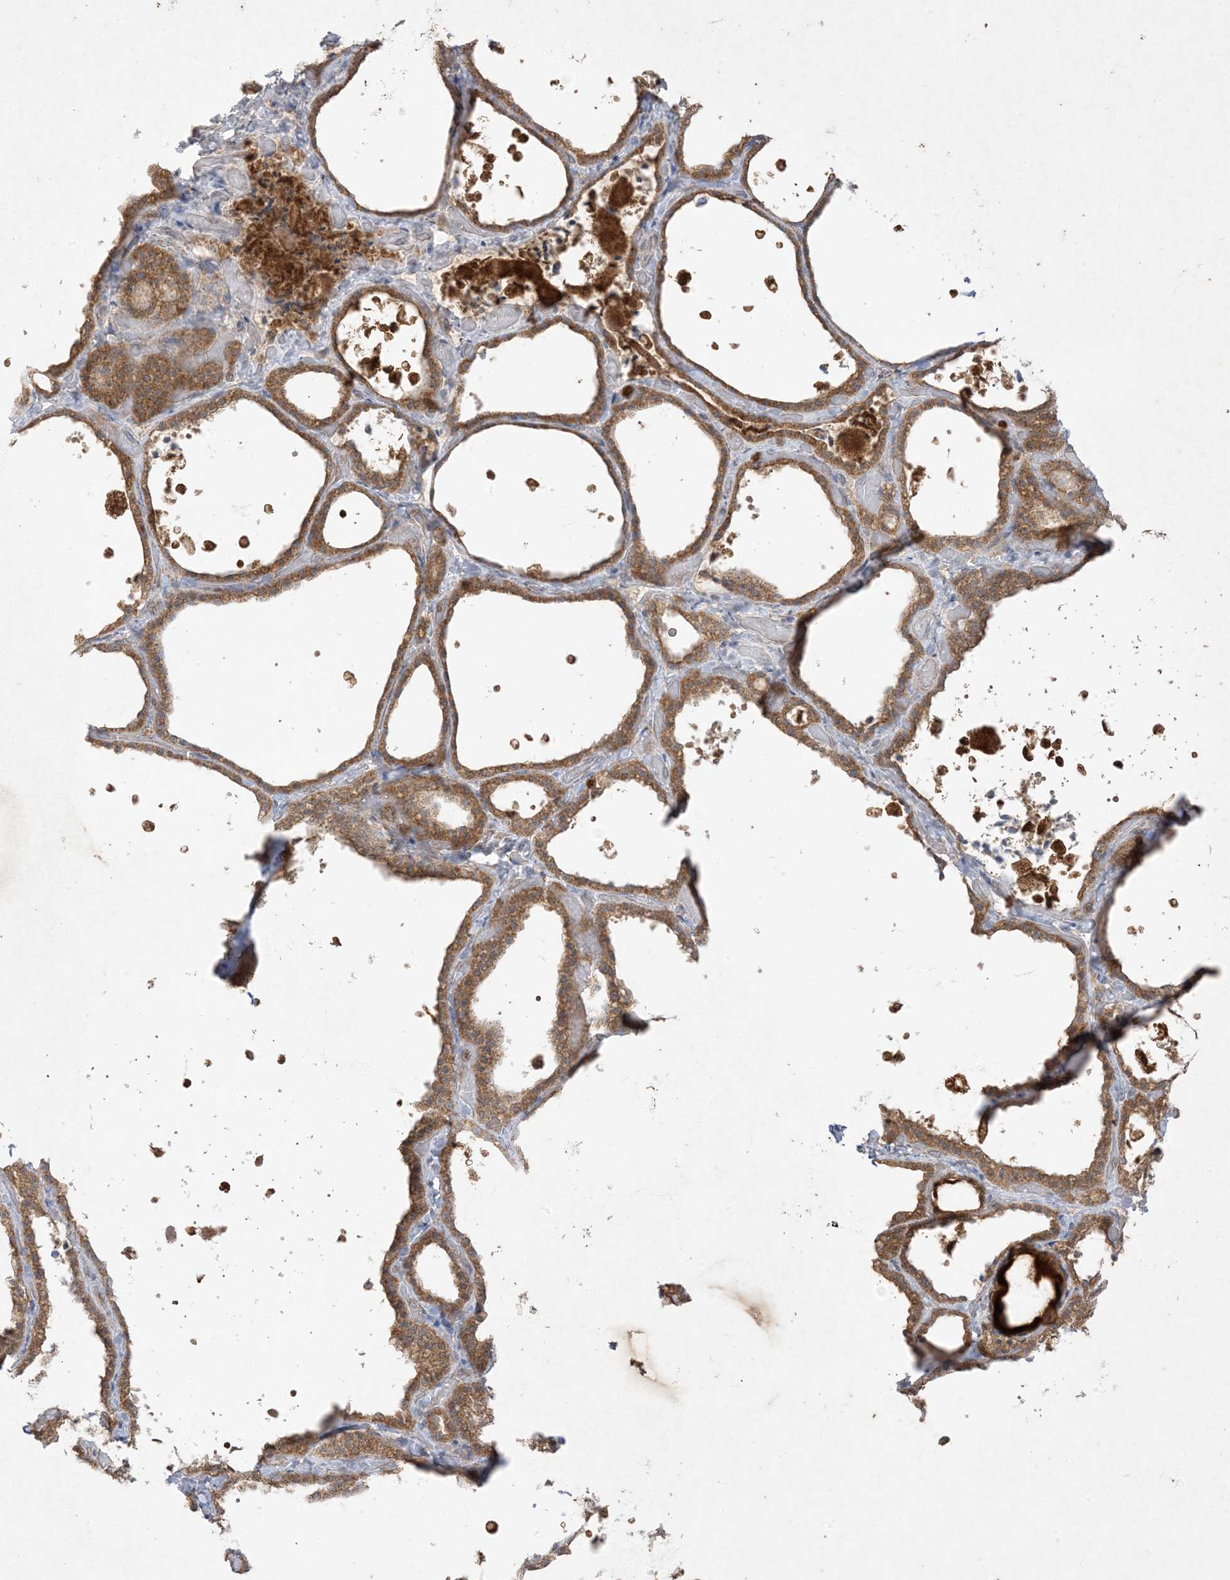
{"staining": {"intensity": "moderate", "quantity": ">75%", "location": "cytoplasmic/membranous"}, "tissue": "thyroid gland", "cell_type": "Glandular cells", "image_type": "normal", "snomed": [{"axis": "morphology", "description": "Normal tissue, NOS"}, {"axis": "topography", "description": "Thyroid gland"}], "caption": "Thyroid gland stained for a protein (brown) demonstrates moderate cytoplasmic/membranous positive staining in about >75% of glandular cells.", "gene": "UBE2C", "patient": {"sex": "female", "age": 44}}